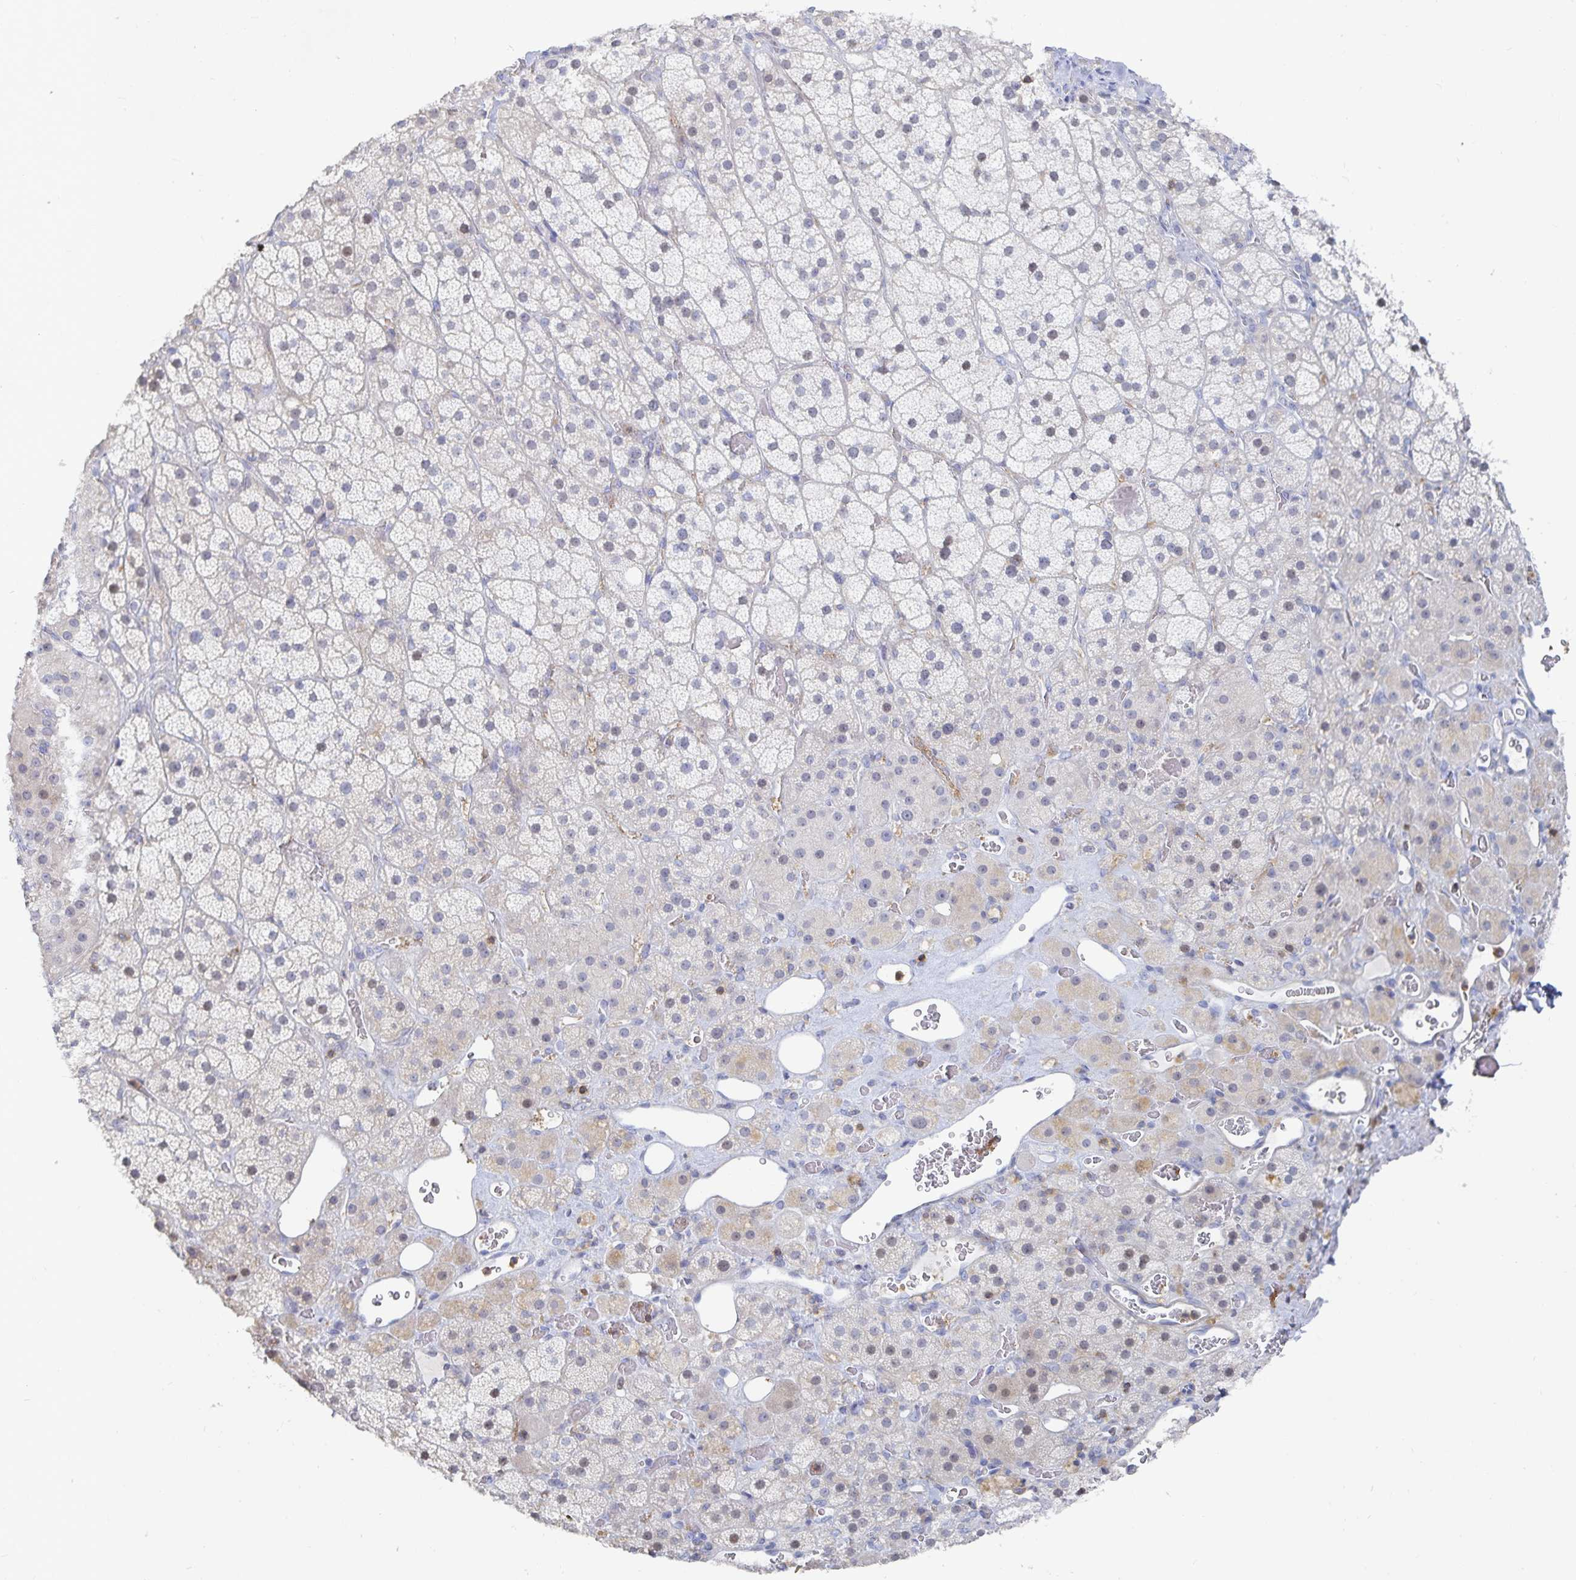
{"staining": {"intensity": "negative", "quantity": "none", "location": "none"}, "tissue": "adrenal gland", "cell_type": "Glandular cells", "image_type": "normal", "snomed": [{"axis": "morphology", "description": "Normal tissue, NOS"}, {"axis": "topography", "description": "Adrenal gland"}], "caption": "Glandular cells show no significant protein expression in normal adrenal gland. Nuclei are stained in blue.", "gene": "PIK3CD", "patient": {"sex": "male", "age": 57}}